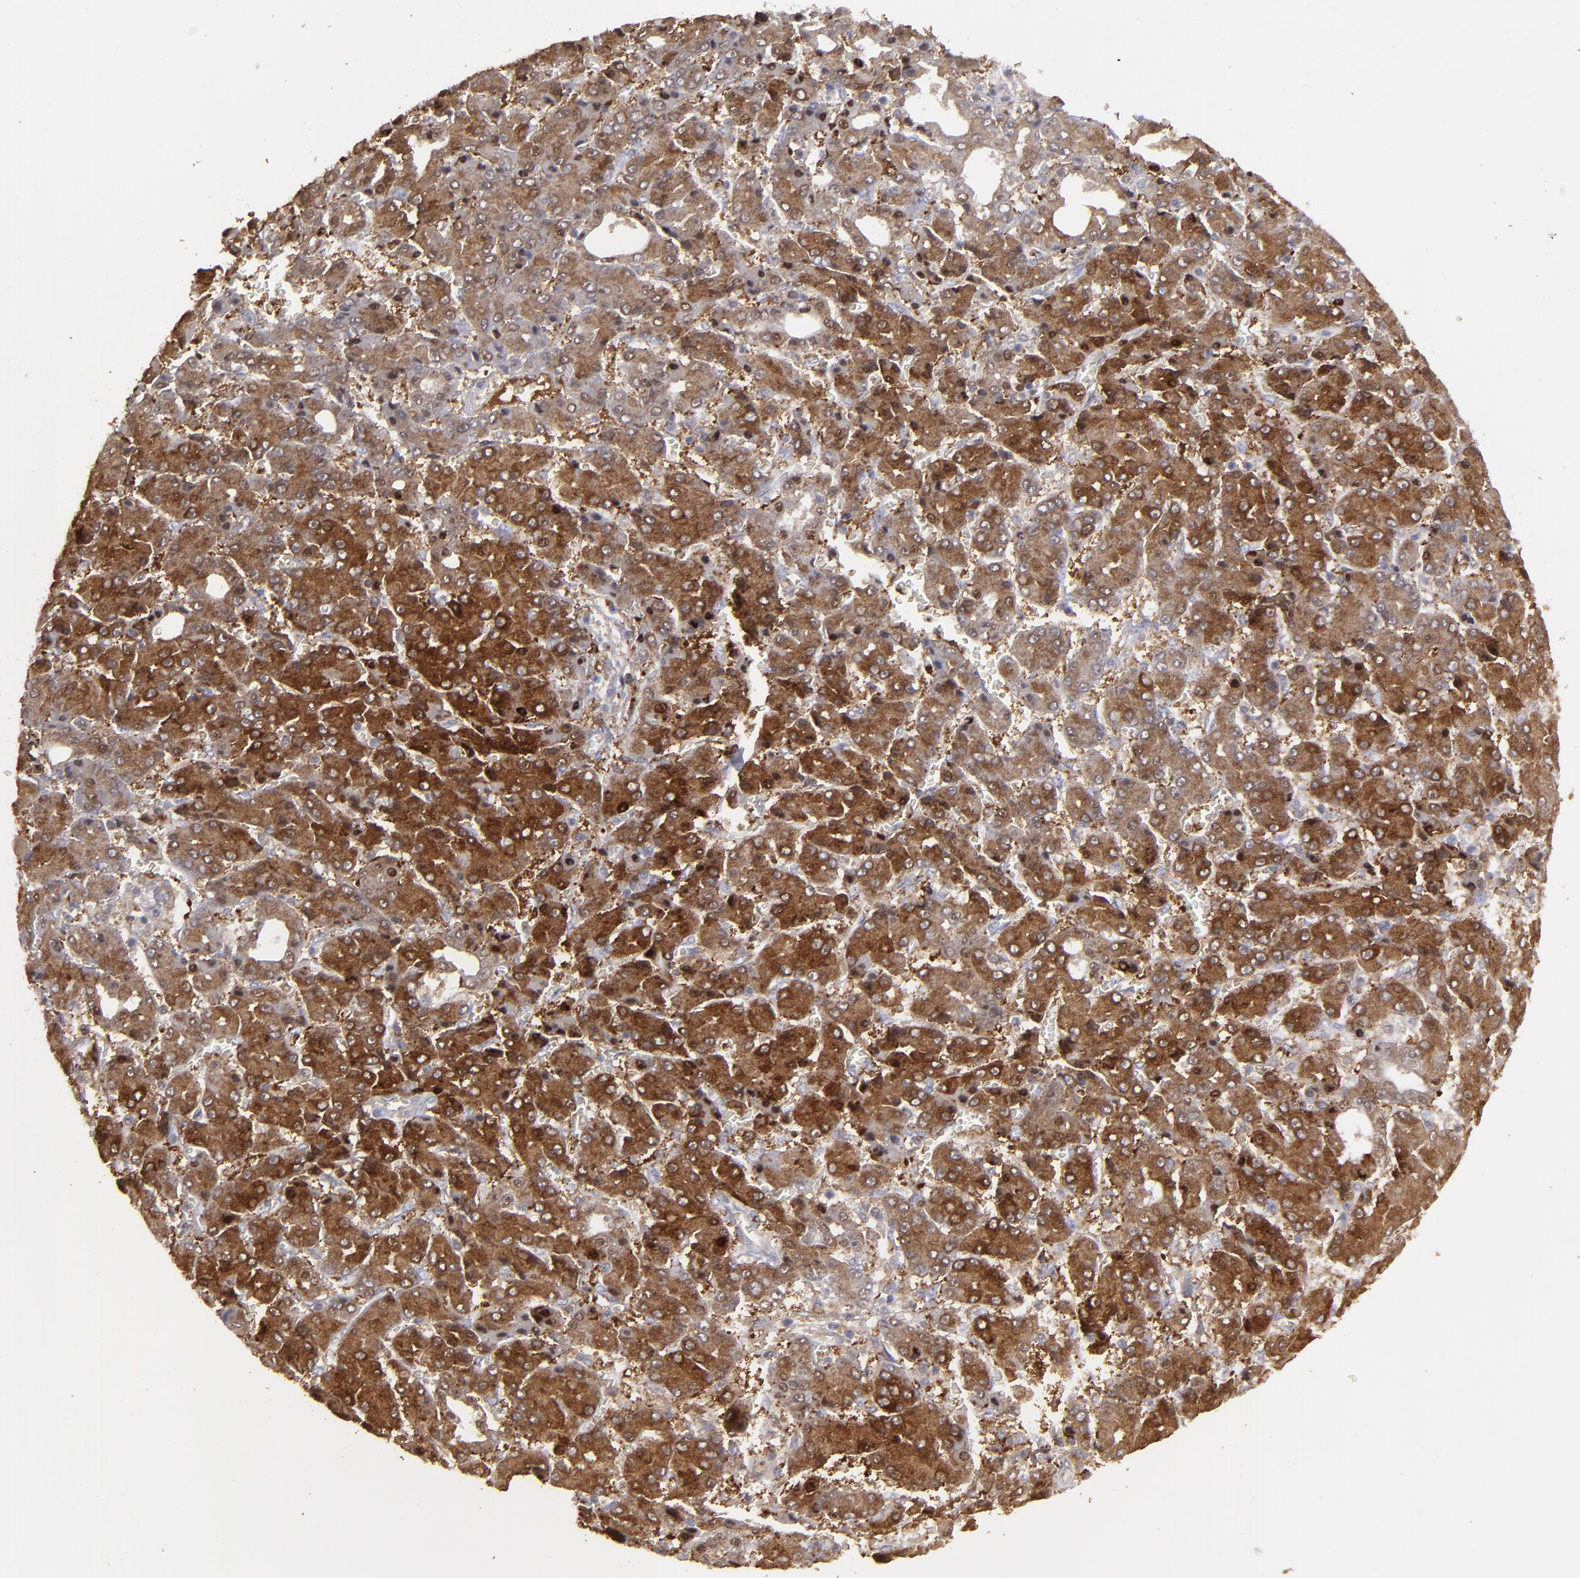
{"staining": {"intensity": "strong", "quantity": ">75%", "location": "cytoplasmic/membranous"}, "tissue": "liver cancer", "cell_type": "Tumor cells", "image_type": "cancer", "snomed": [{"axis": "morphology", "description": "Carcinoma, Hepatocellular, NOS"}, {"axis": "topography", "description": "Liver"}], "caption": "Protein staining of liver cancer (hepatocellular carcinoma) tissue displays strong cytoplasmic/membranous expression in approximately >75% of tumor cells.", "gene": "SEMA3G", "patient": {"sex": "male", "age": 69}}